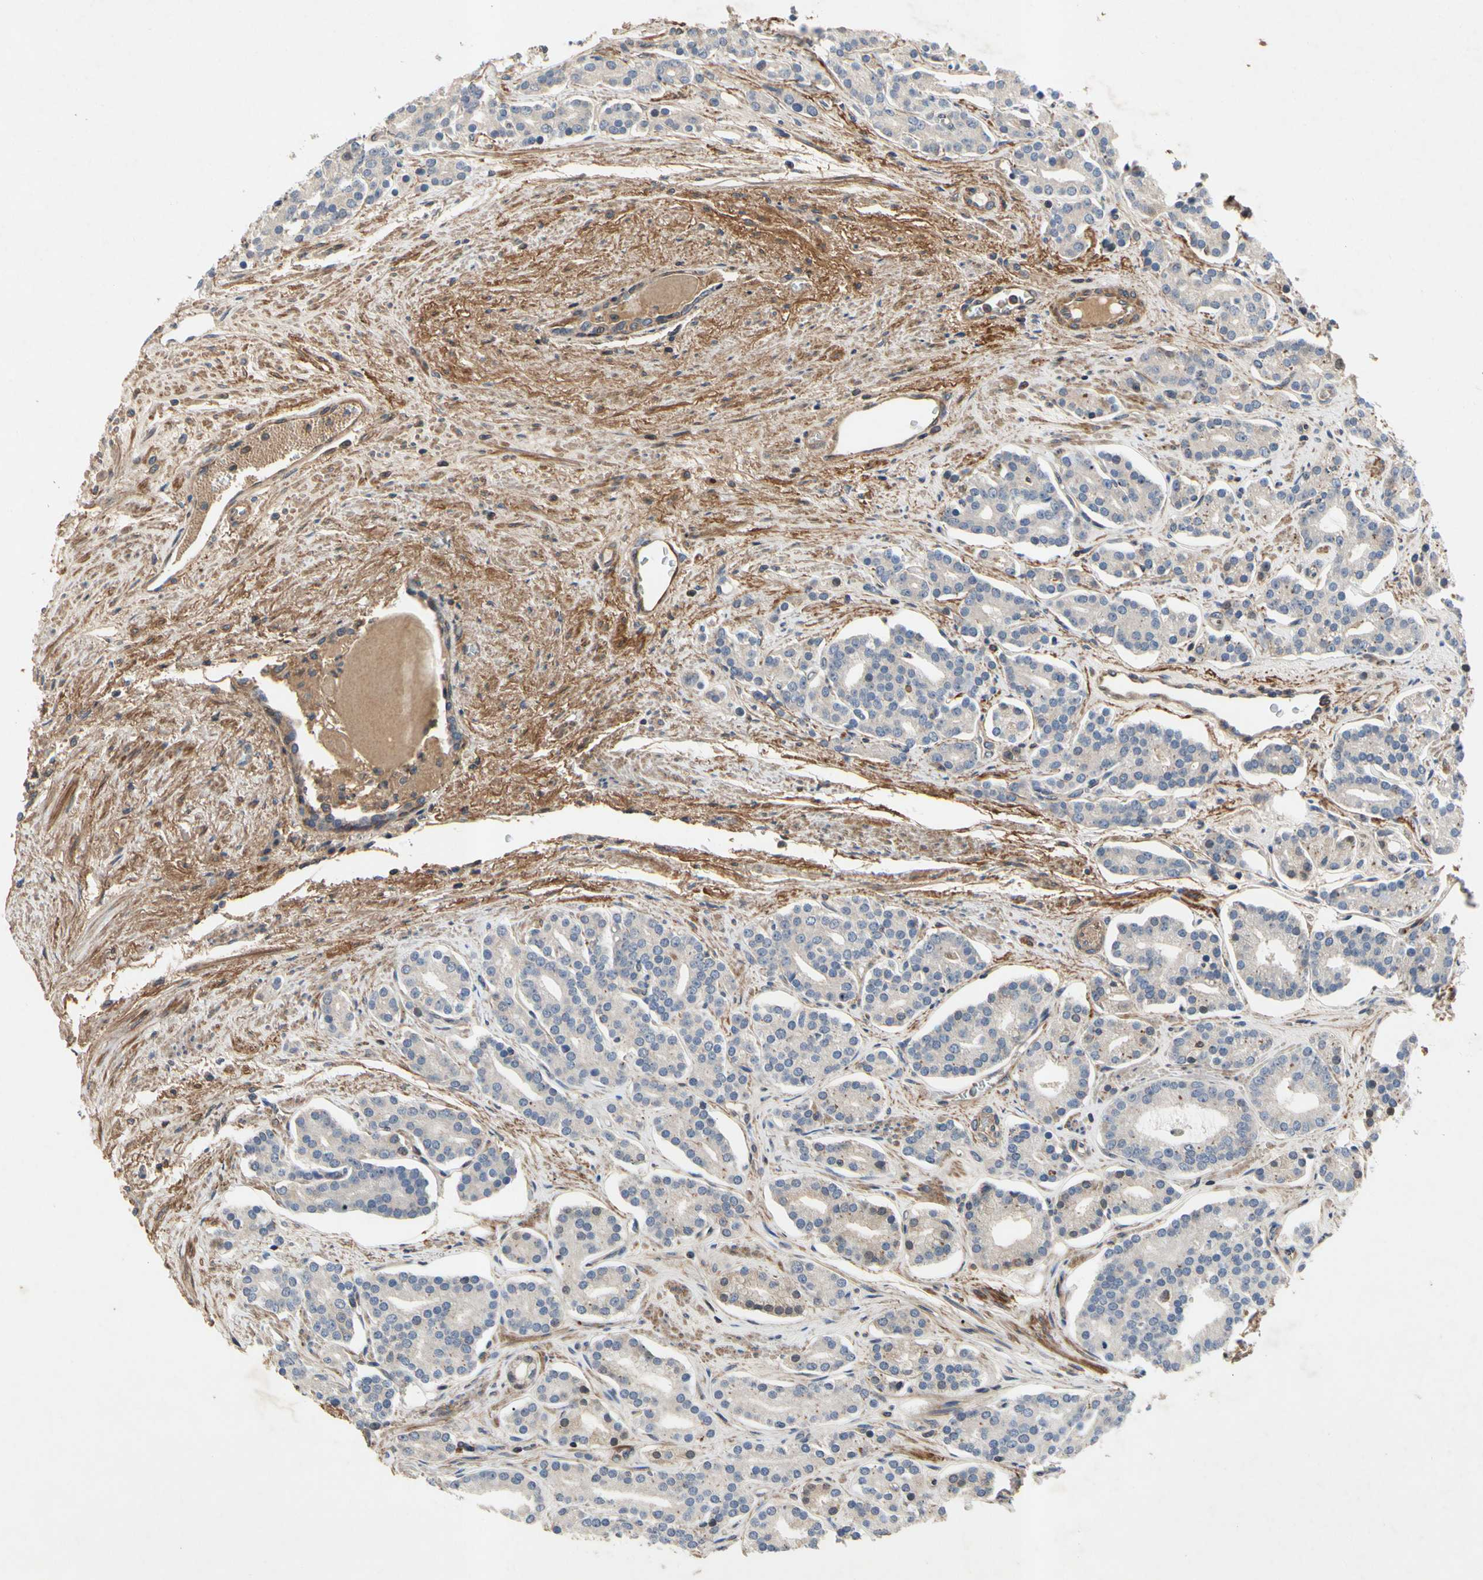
{"staining": {"intensity": "negative", "quantity": "none", "location": "none"}, "tissue": "prostate cancer", "cell_type": "Tumor cells", "image_type": "cancer", "snomed": [{"axis": "morphology", "description": "Adenocarcinoma, Low grade"}, {"axis": "topography", "description": "Prostate"}], "caption": "Tumor cells show no significant staining in prostate cancer.", "gene": "CRTAC1", "patient": {"sex": "male", "age": 63}}